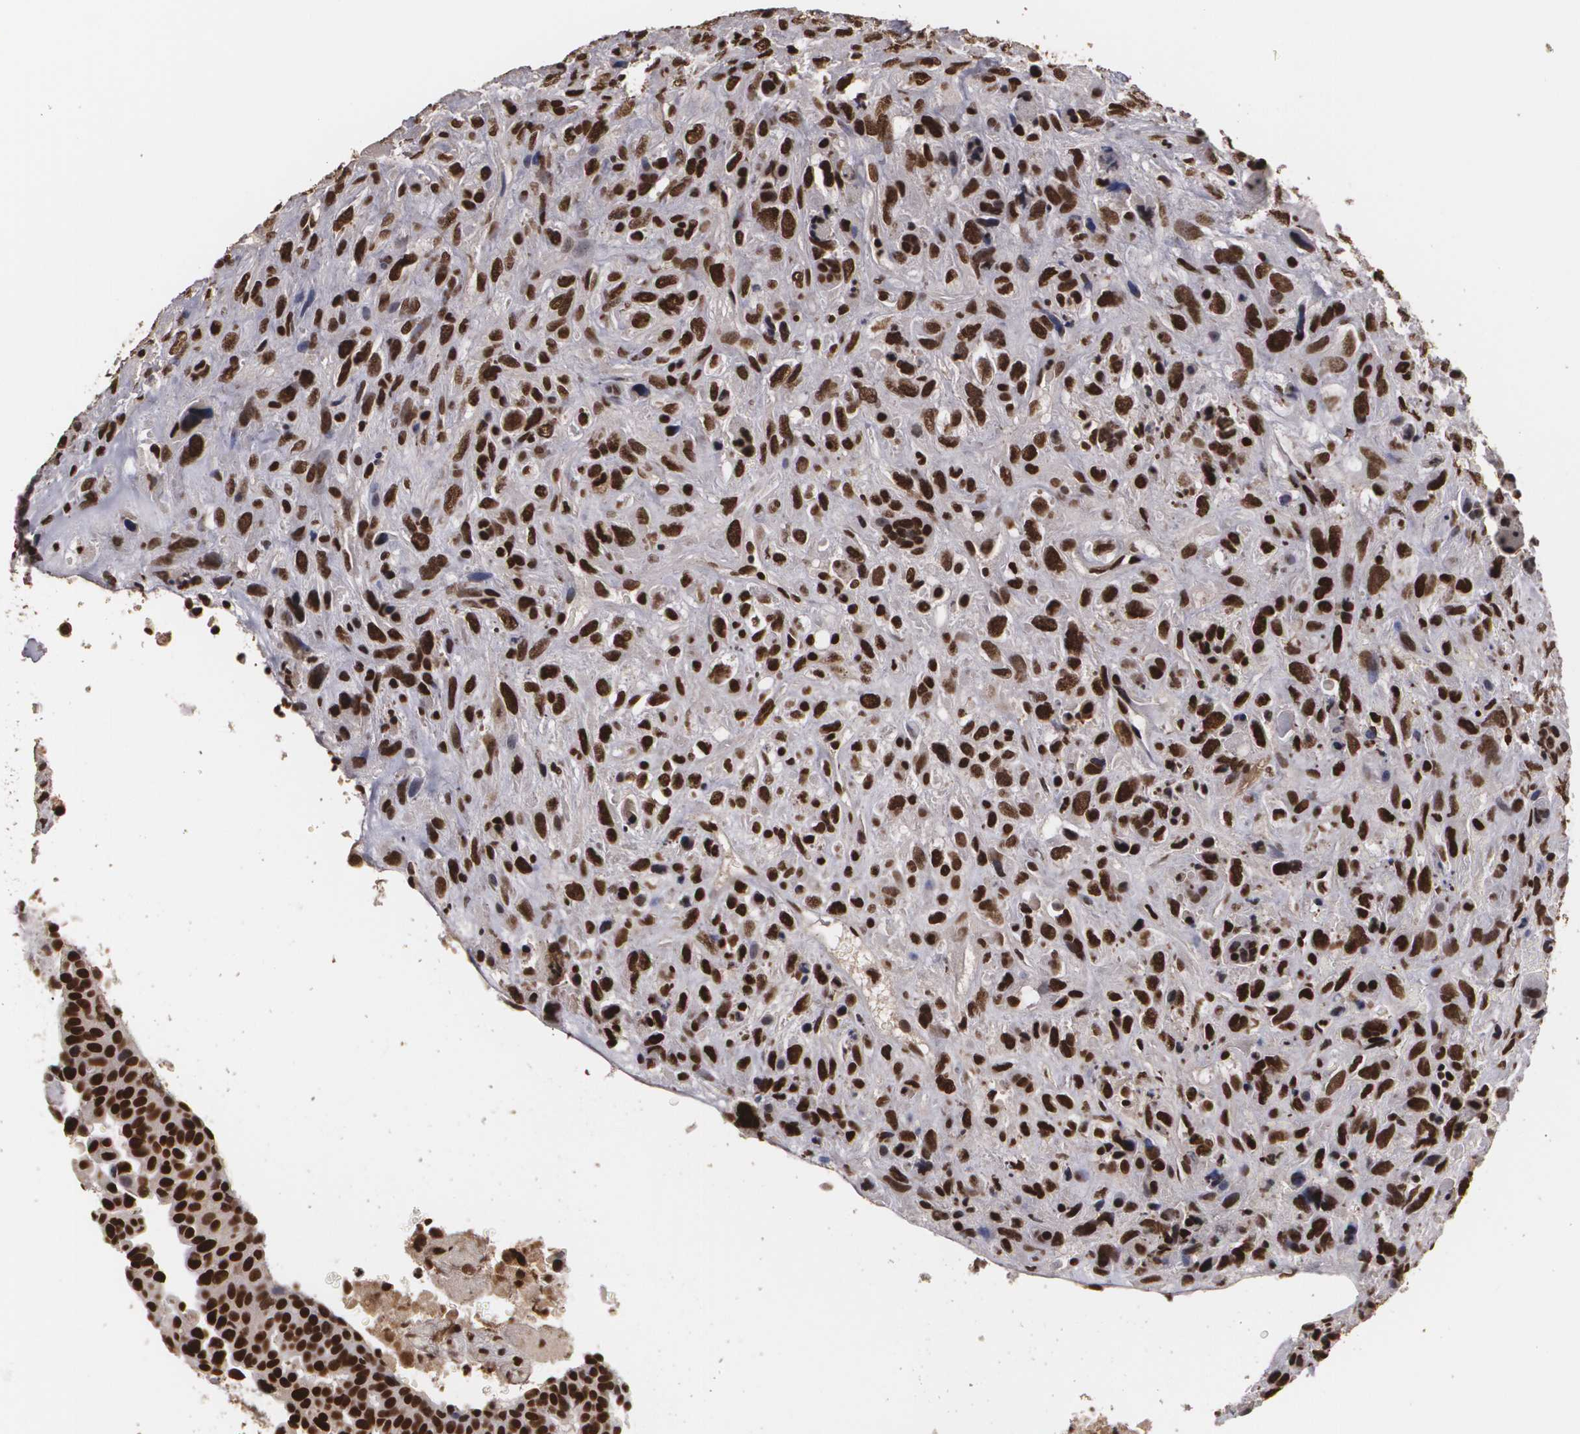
{"staining": {"intensity": "strong", "quantity": ">75%", "location": "cytoplasmic/membranous,nuclear"}, "tissue": "breast cancer", "cell_type": "Tumor cells", "image_type": "cancer", "snomed": [{"axis": "morphology", "description": "Neoplasm, malignant, NOS"}, {"axis": "topography", "description": "Breast"}], "caption": "The micrograph exhibits staining of breast cancer, revealing strong cytoplasmic/membranous and nuclear protein positivity (brown color) within tumor cells.", "gene": "RCOR1", "patient": {"sex": "female", "age": 50}}